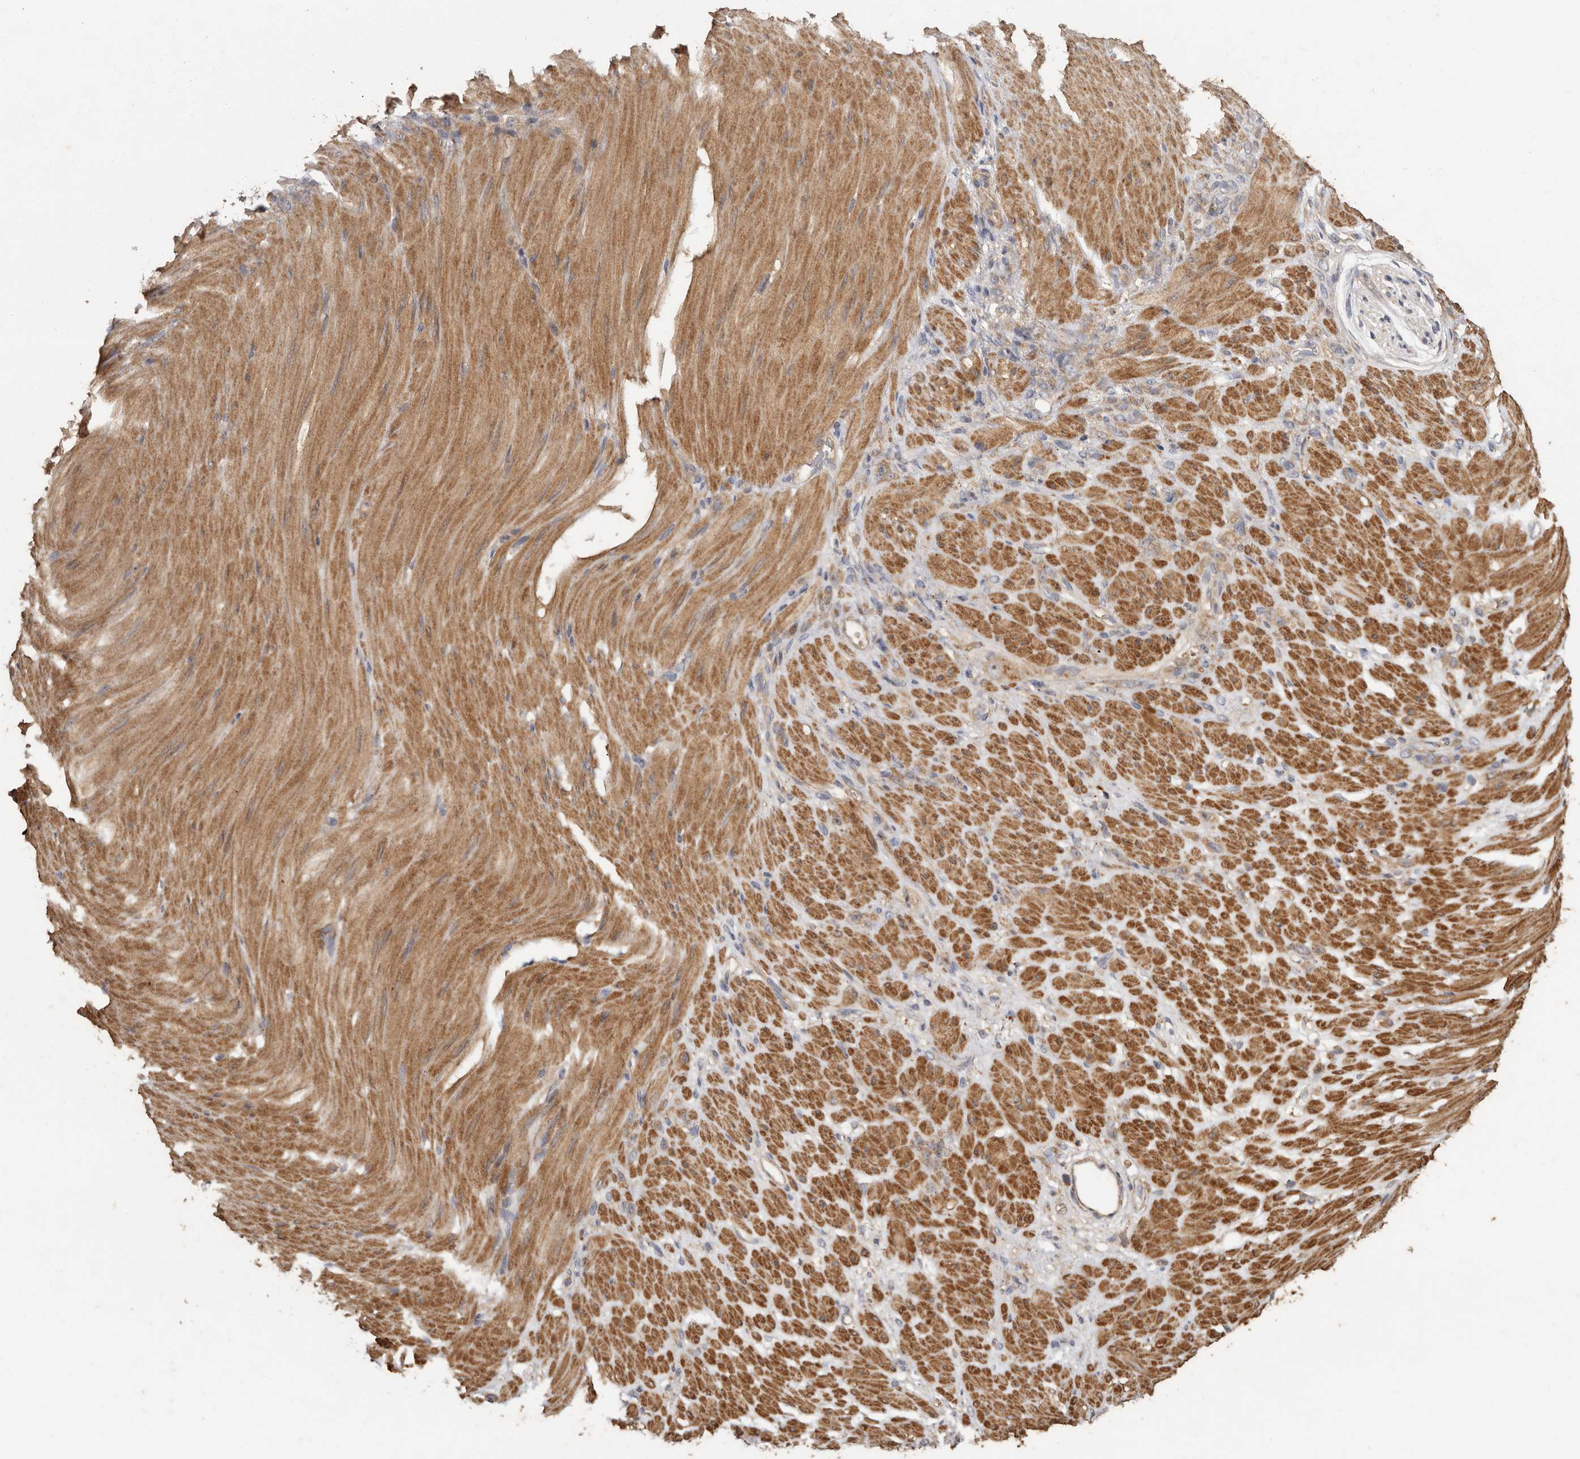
{"staining": {"intensity": "weak", "quantity": "25%-75%", "location": "cytoplasmic/membranous"}, "tissue": "stomach cancer", "cell_type": "Tumor cells", "image_type": "cancer", "snomed": [{"axis": "morphology", "description": "Normal tissue, NOS"}, {"axis": "morphology", "description": "Adenocarcinoma, NOS"}, {"axis": "topography", "description": "Stomach"}], "caption": "Immunohistochemical staining of stomach adenocarcinoma reveals weak cytoplasmic/membranous protein positivity in approximately 25%-75% of tumor cells. The staining is performed using DAB brown chromogen to label protein expression. The nuclei are counter-stained blue using hematoxylin.", "gene": "RWDD1", "patient": {"sex": "male", "age": 82}}